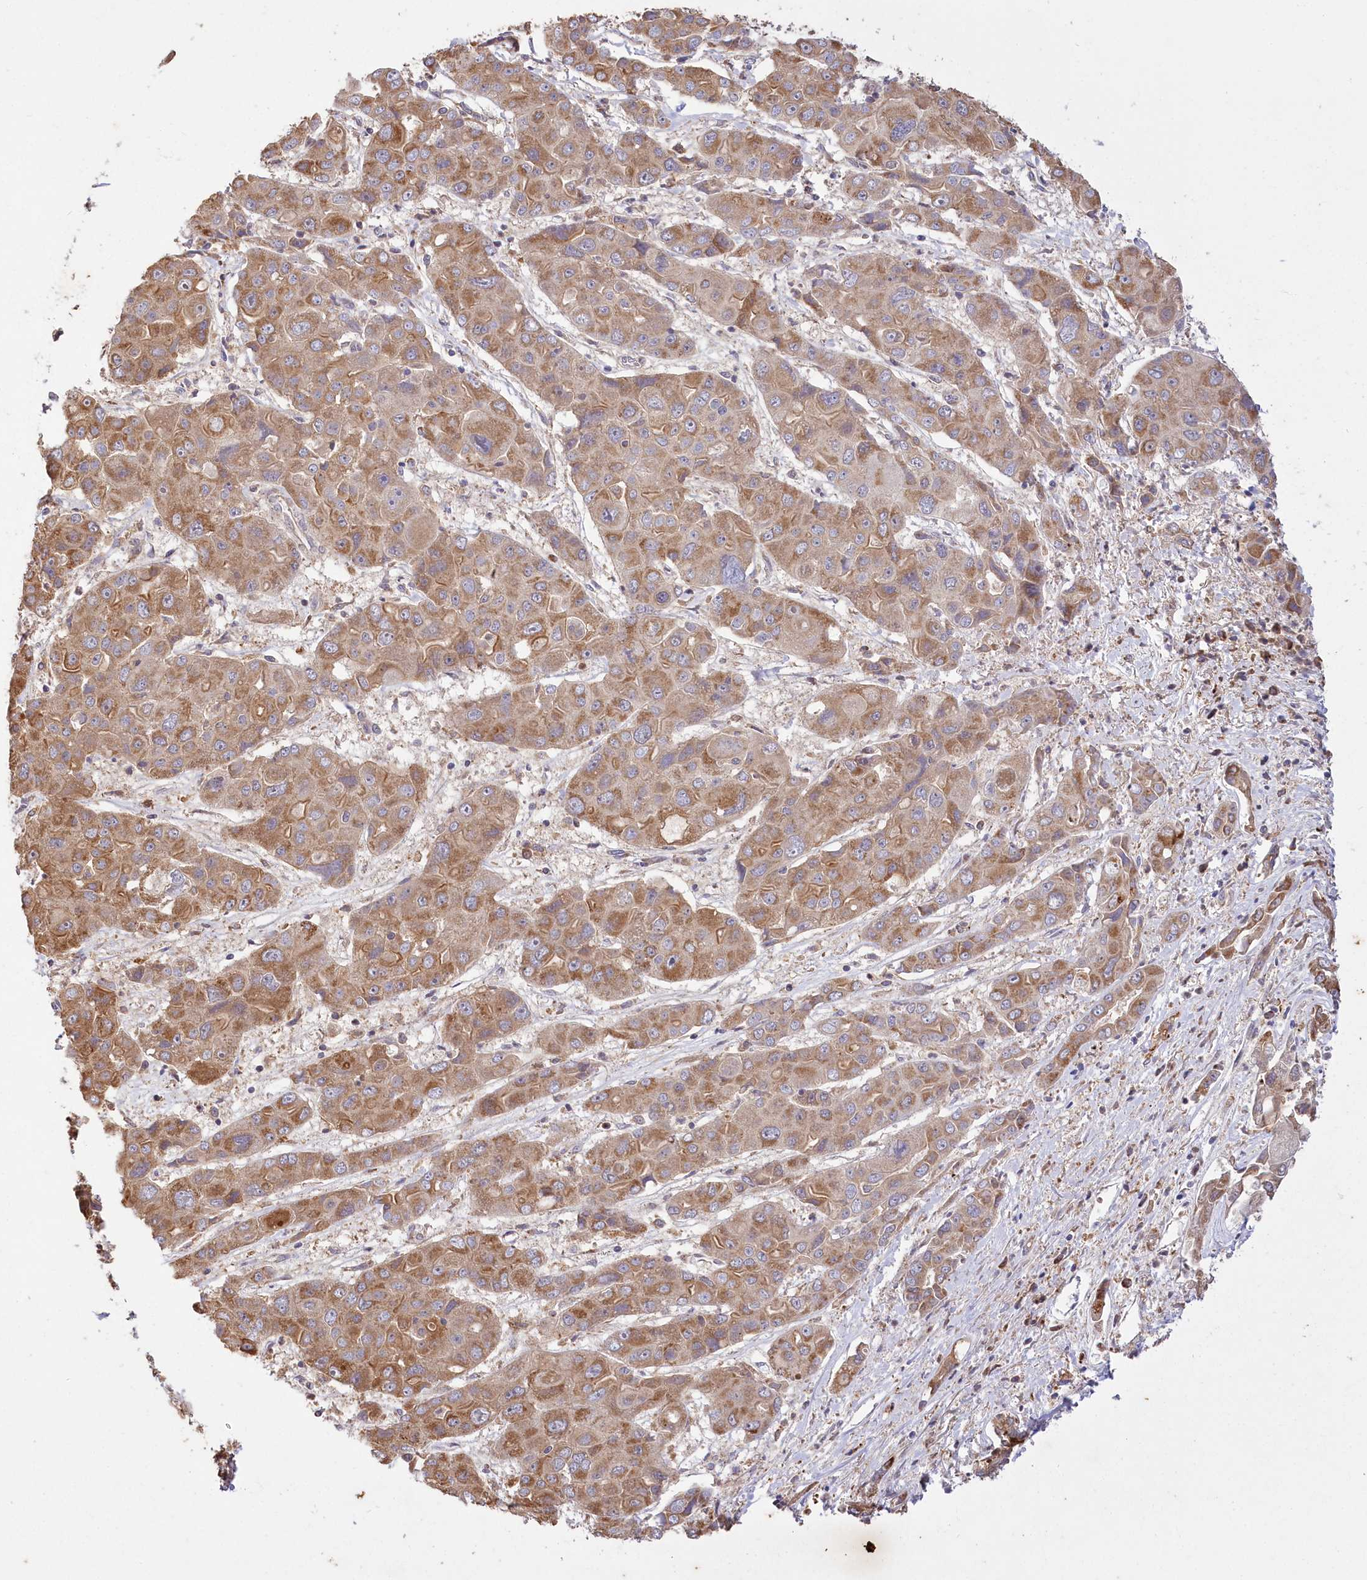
{"staining": {"intensity": "moderate", "quantity": ">75%", "location": "cytoplasmic/membranous"}, "tissue": "liver cancer", "cell_type": "Tumor cells", "image_type": "cancer", "snomed": [{"axis": "morphology", "description": "Cholangiocarcinoma"}, {"axis": "topography", "description": "Liver"}], "caption": "Liver cancer tissue shows moderate cytoplasmic/membranous positivity in about >75% of tumor cells, visualized by immunohistochemistry.", "gene": "CARD19", "patient": {"sex": "male", "age": 67}}